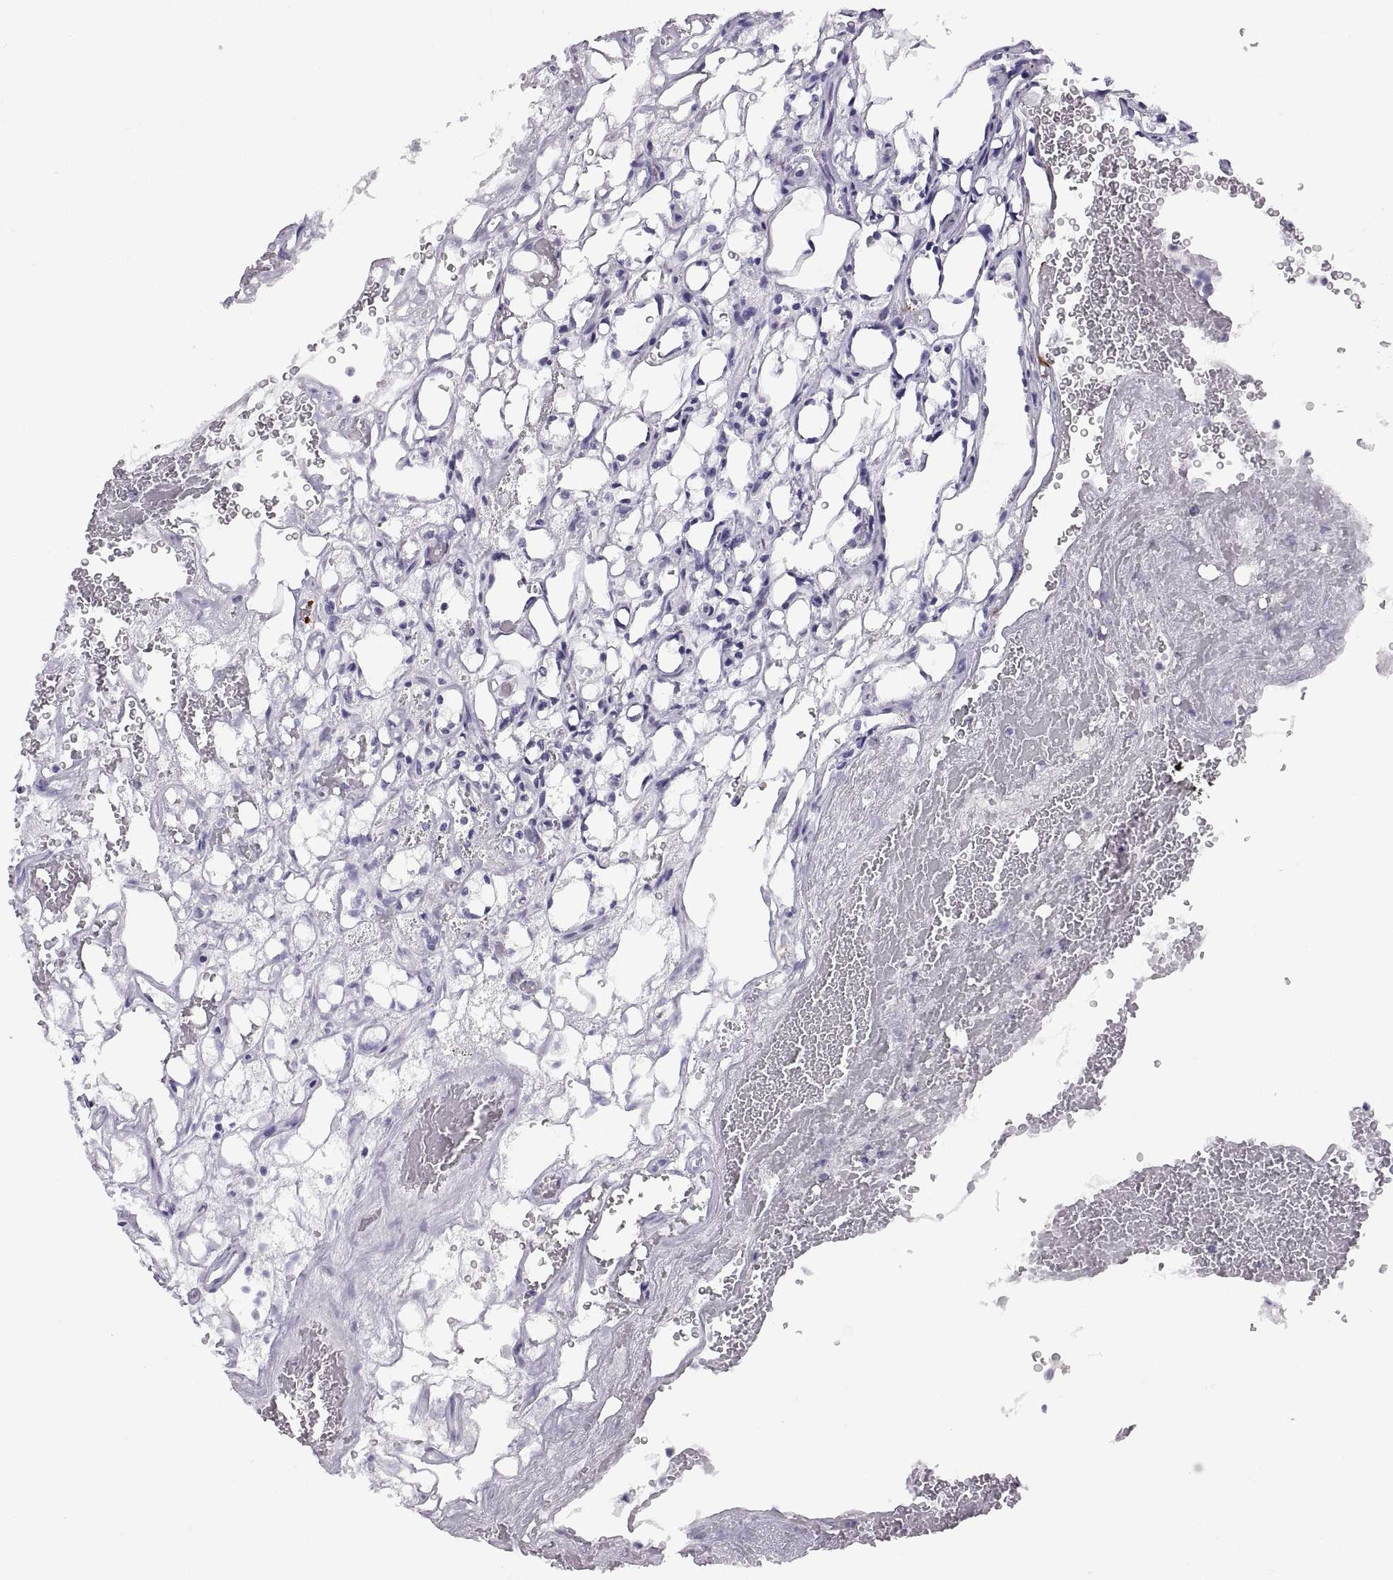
{"staining": {"intensity": "negative", "quantity": "none", "location": "none"}, "tissue": "renal cancer", "cell_type": "Tumor cells", "image_type": "cancer", "snomed": [{"axis": "morphology", "description": "Adenocarcinoma, NOS"}, {"axis": "topography", "description": "Kidney"}], "caption": "DAB immunohistochemical staining of human renal cancer shows no significant staining in tumor cells. The staining was performed using DAB (3,3'-diaminobenzidine) to visualize the protein expression in brown, while the nuclei were stained in blue with hematoxylin (Magnification: 20x).", "gene": "CARTPT", "patient": {"sex": "female", "age": 69}}